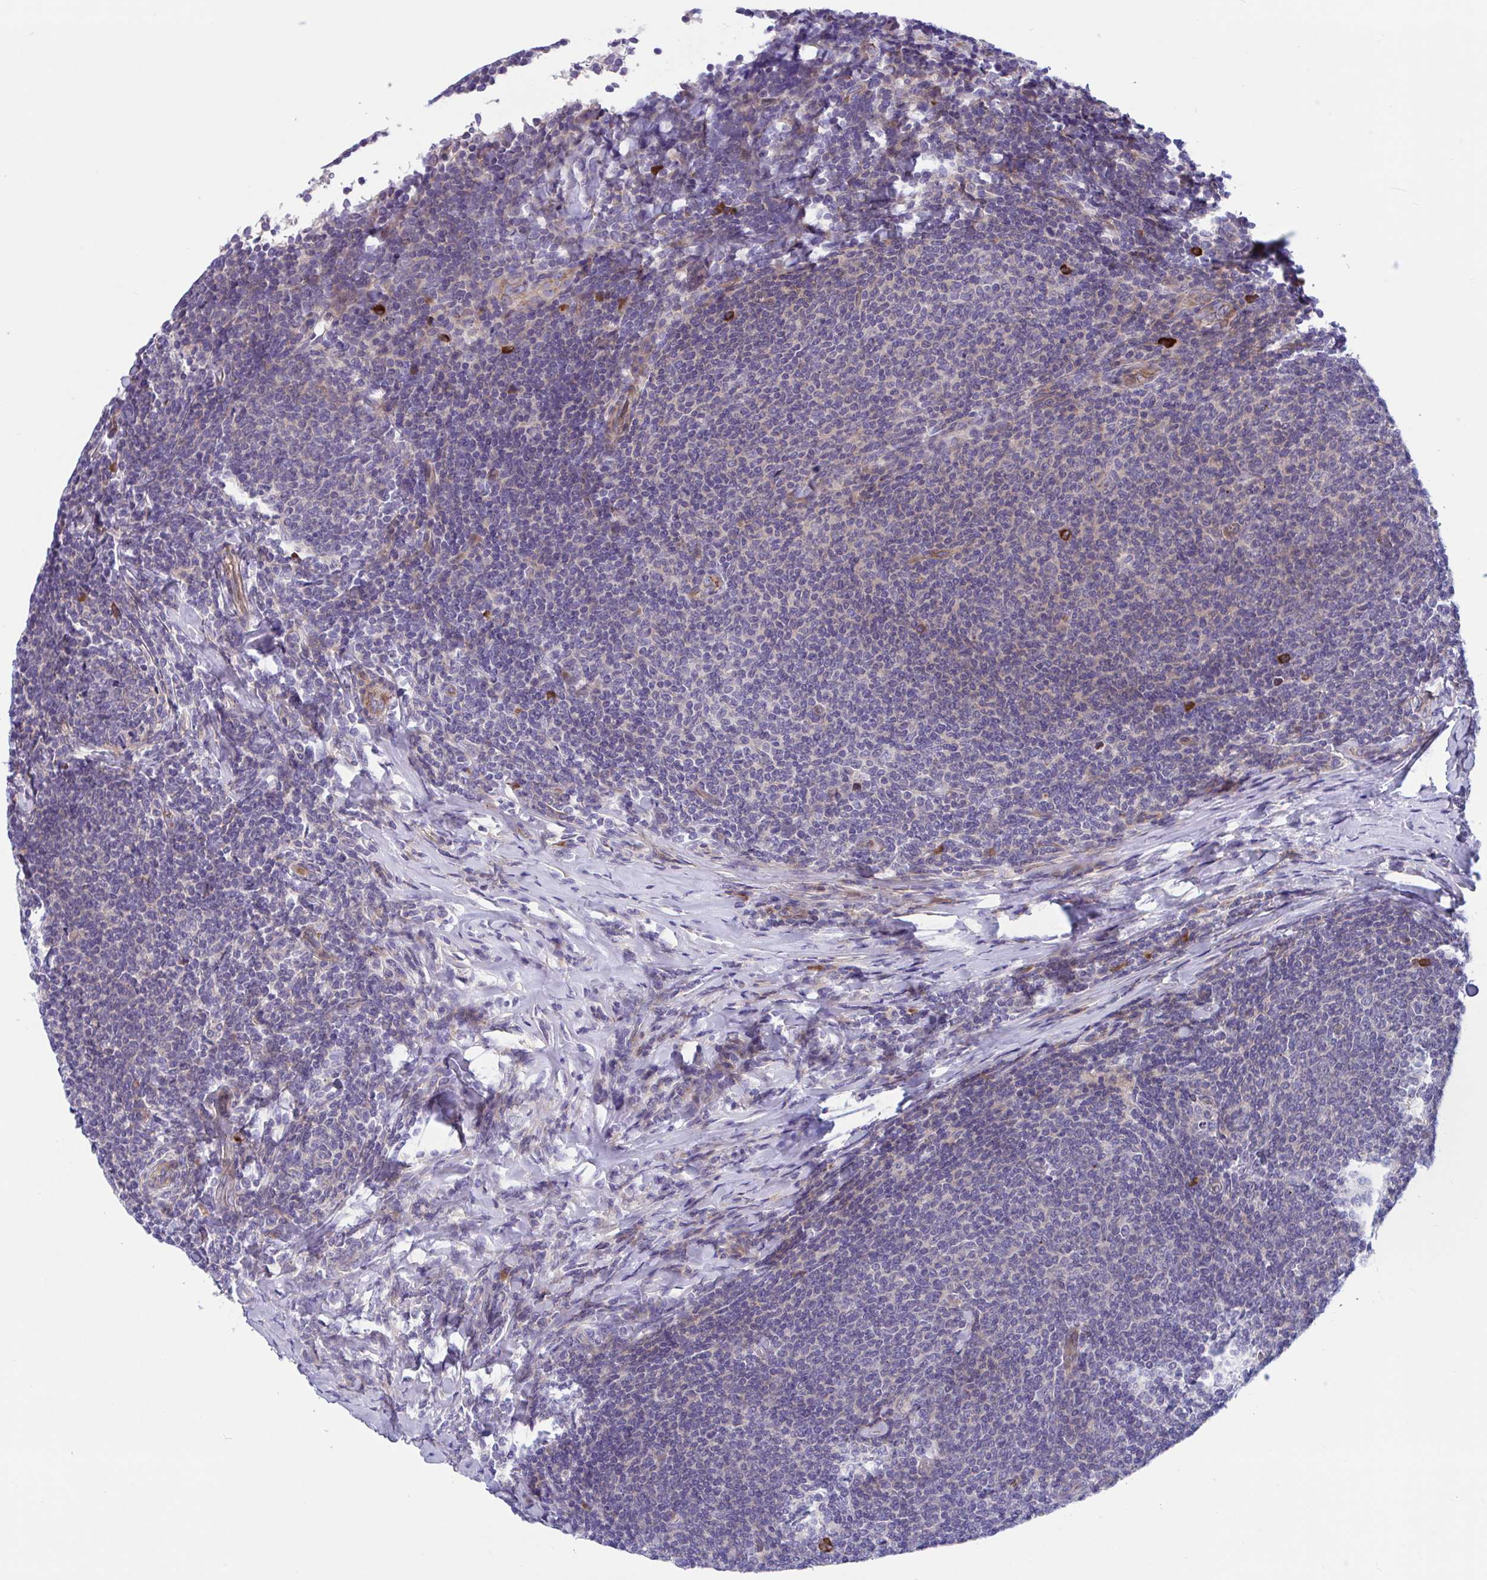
{"staining": {"intensity": "negative", "quantity": "none", "location": "none"}, "tissue": "lymphoma", "cell_type": "Tumor cells", "image_type": "cancer", "snomed": [{"axis": "morphology", "description": "Malignant lymphoma, non-Hodgkin's type, Low grade"}, {"axis": "topography", "description": "Lymph node"}], "caption": "Protein analysis of malignant lymphoma, non-Hodgkin's type (low-grade) shows no significant staining in tumor cells.", "gene": "WBP1", "patient": {"sex": "male", "age": 52}}